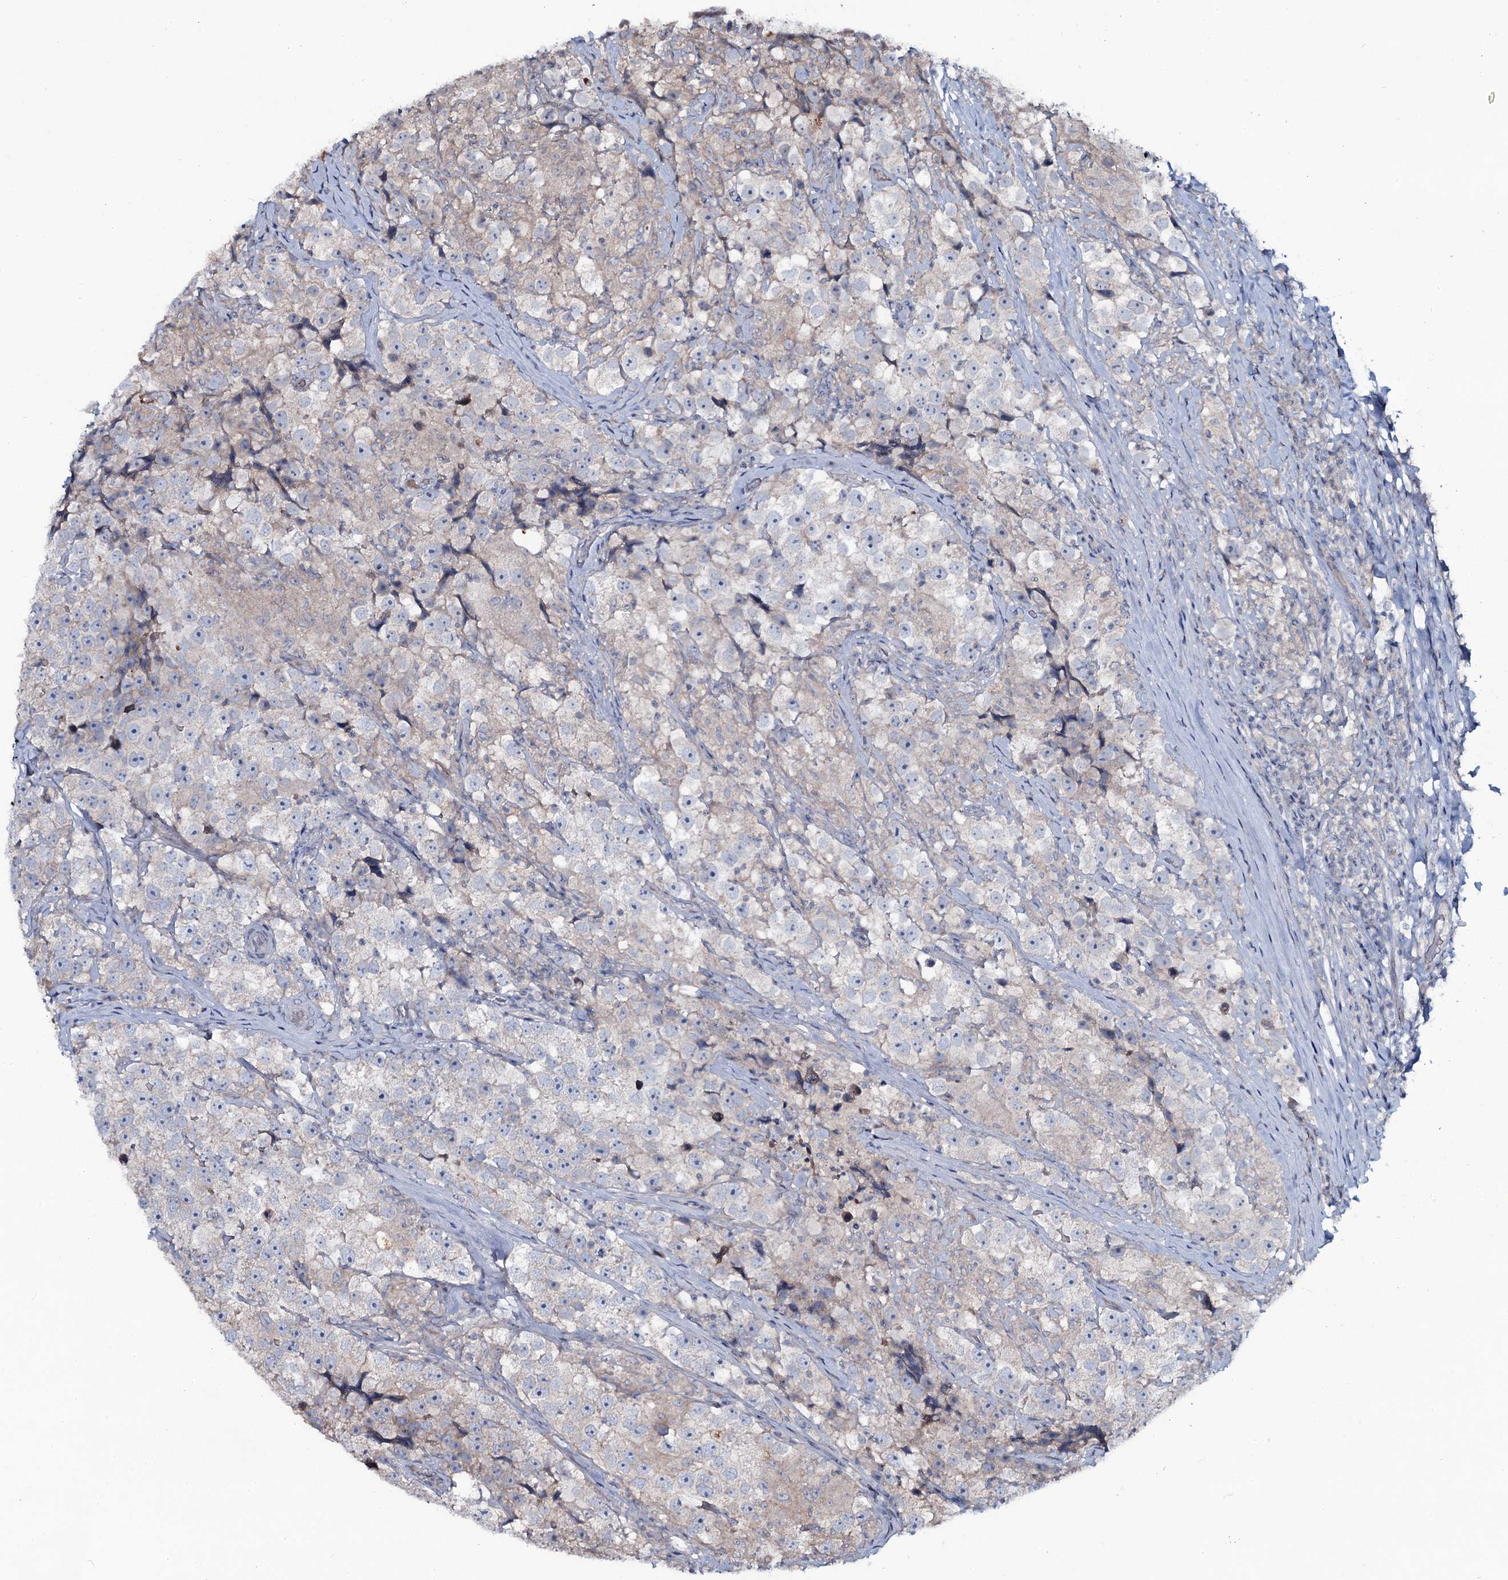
{"staining": {"intensity": "negative", "quantity": "none", "location": "none"}, "tissue": "testis cancer", "cell_type": "Tumor cells", "image_type": "cancer", "snomed": [{"axis": "morphology", "description": "Seminoma, NOS"}, {"axis": "topography", "description": "Testis"}], "caption": "Image shows no significant protein expression in tumor cells of testis cancer (seminoma).", "gene": "SNAP23", "patient": {"sex": "male", "age": 46}}